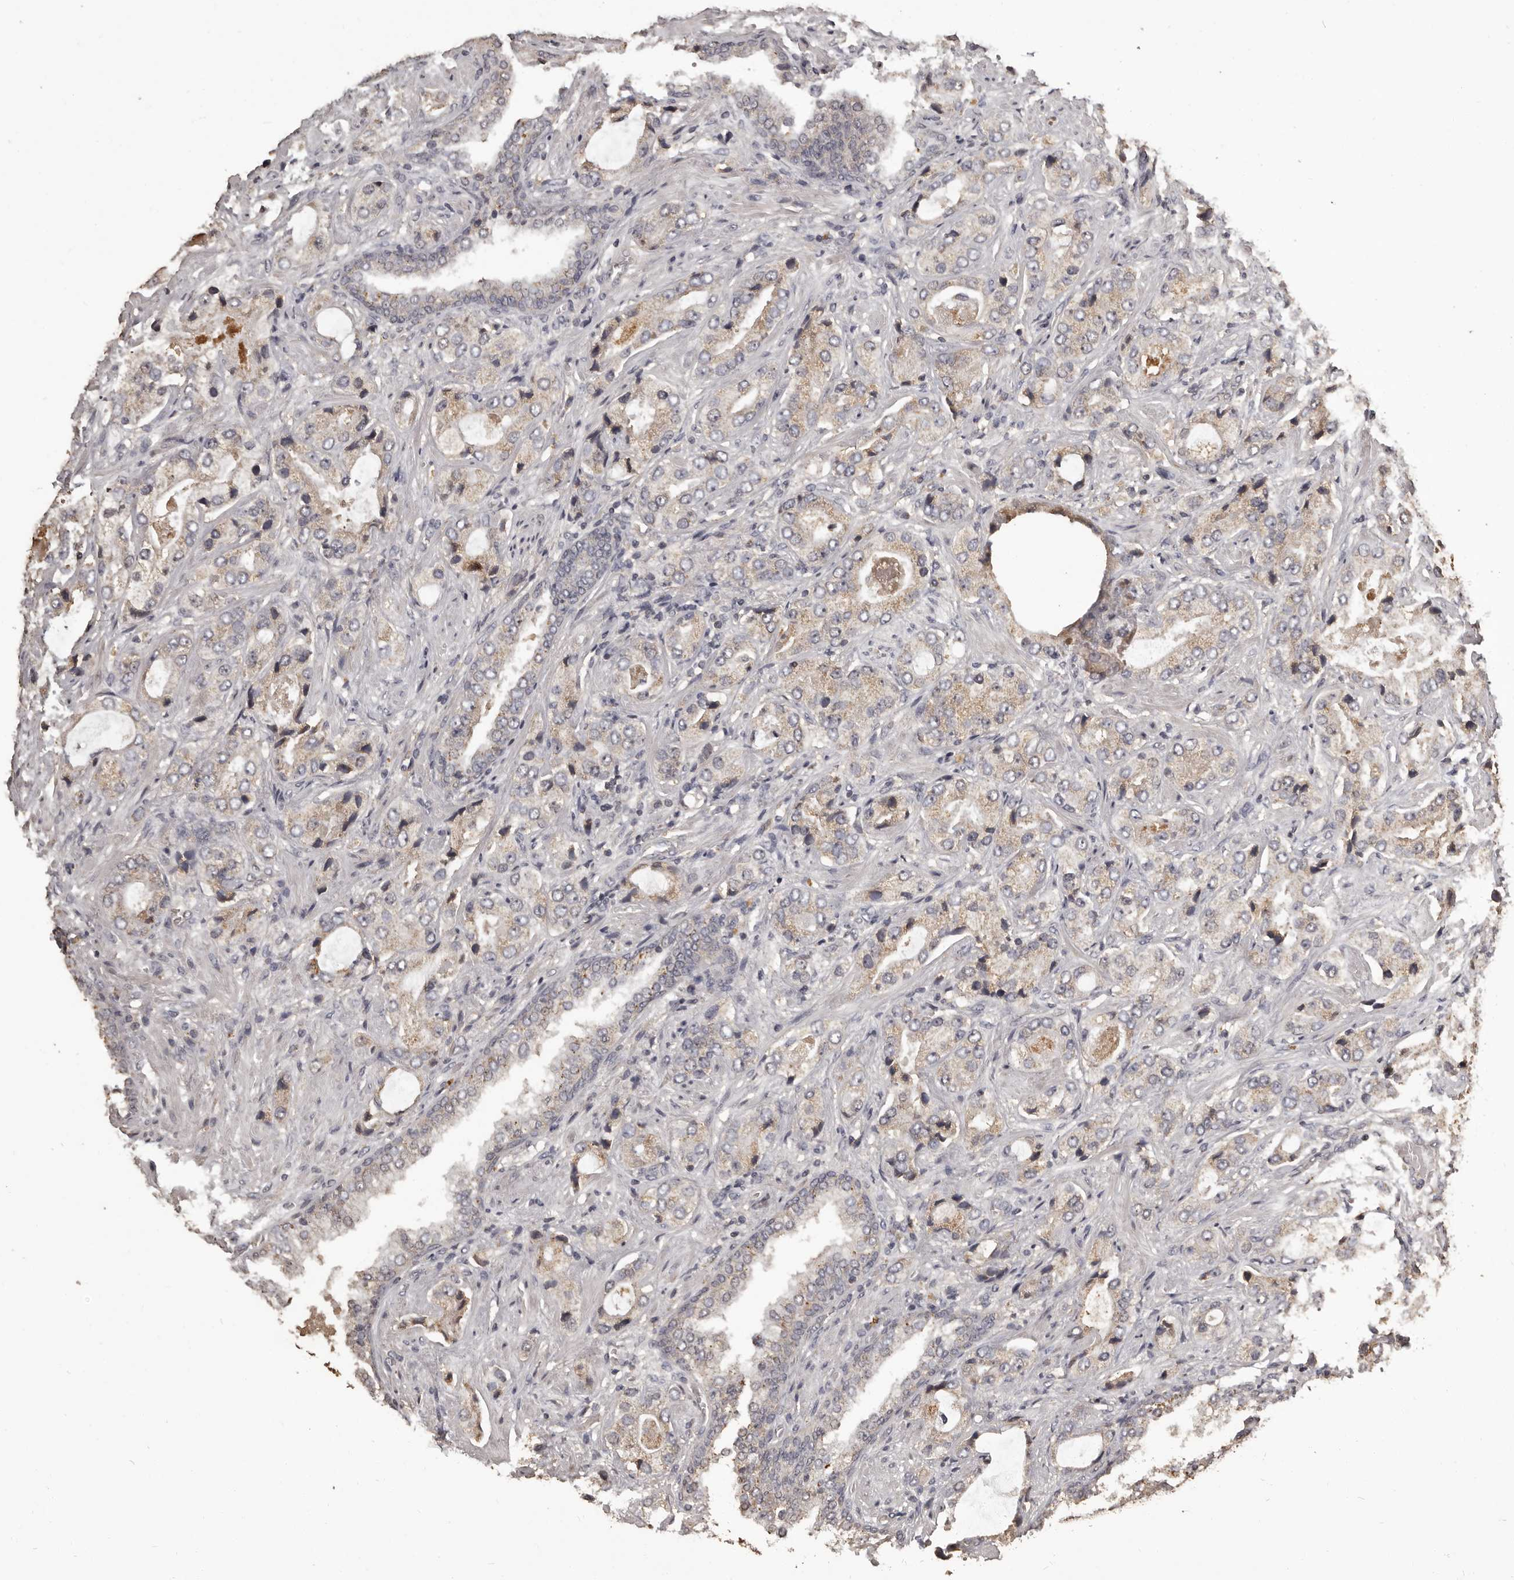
{"staining": {"intensity": "weak", "quantity": "25%-75%", "location": "cytoplasmic/membranous"}, "tissue": "prostate cancer", "cell_type": "Tumor cells", "image_type": "cancer", "snomed": [{"axis": "morphology", "description": "Normal tissue, NOS"}, {"axis": "morphology", "description": "Adenocarcinoma, High grade"}, {"axis": "topography", "description": "Prostate"}, {"axis": "topography", "description": "Peripheral nerve tissue"}], "caption": "Immunohistochemical staining of human adenocarcinoma (high-grade) (prostate) exhibits low levels of weak cytoplasmic/membranous expression in approximately 25%-75% of tumor cells.", "gene": "MGAT5", "patient": {"sex": "male", "age": 59}}